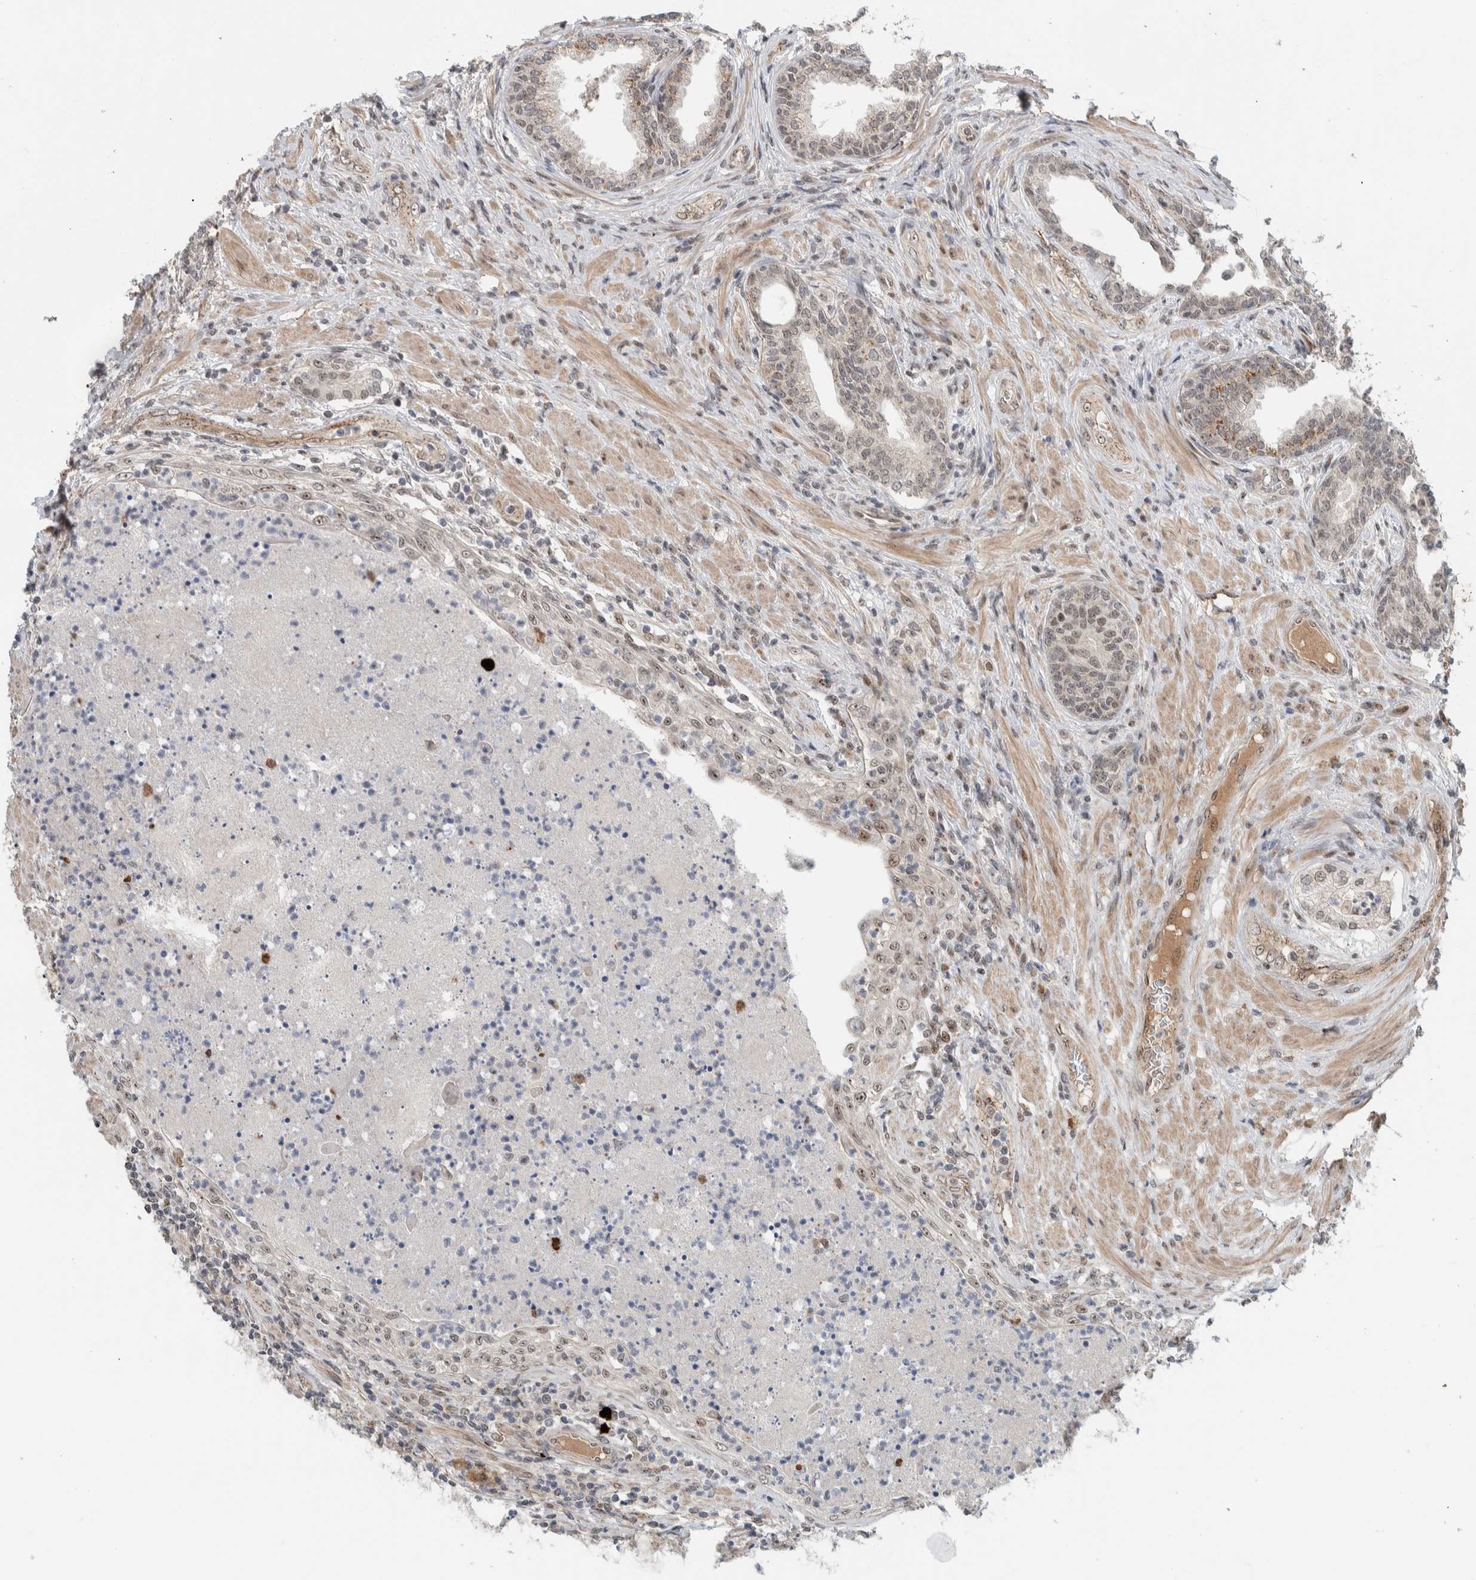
{"staining": {"intensity": "weak", "quantity": "25%-75%", "location": "cytoplasmic/membranous,nuclear"}, "tissue": "prostate", "cell_type": "Glandular cells", "image_type": "normal", "snomed": [{"axis": "morphology", "description": "Normal tissue, NOS"}, {"axis": "topography", "description": "Prostate"}], "caption": "DAB immunohistochemical staining of benign prostate shows weak cytoplasmic/membranous,nuclear protein expression in about 25%-75% of glandular cells. The staining was performed using DAB, with brown indicating positive protein expression. Nuclei are stained blue with hematoxylin.", "gene": "ZFP91", "patient": {"sex": "male", "age": 76}}